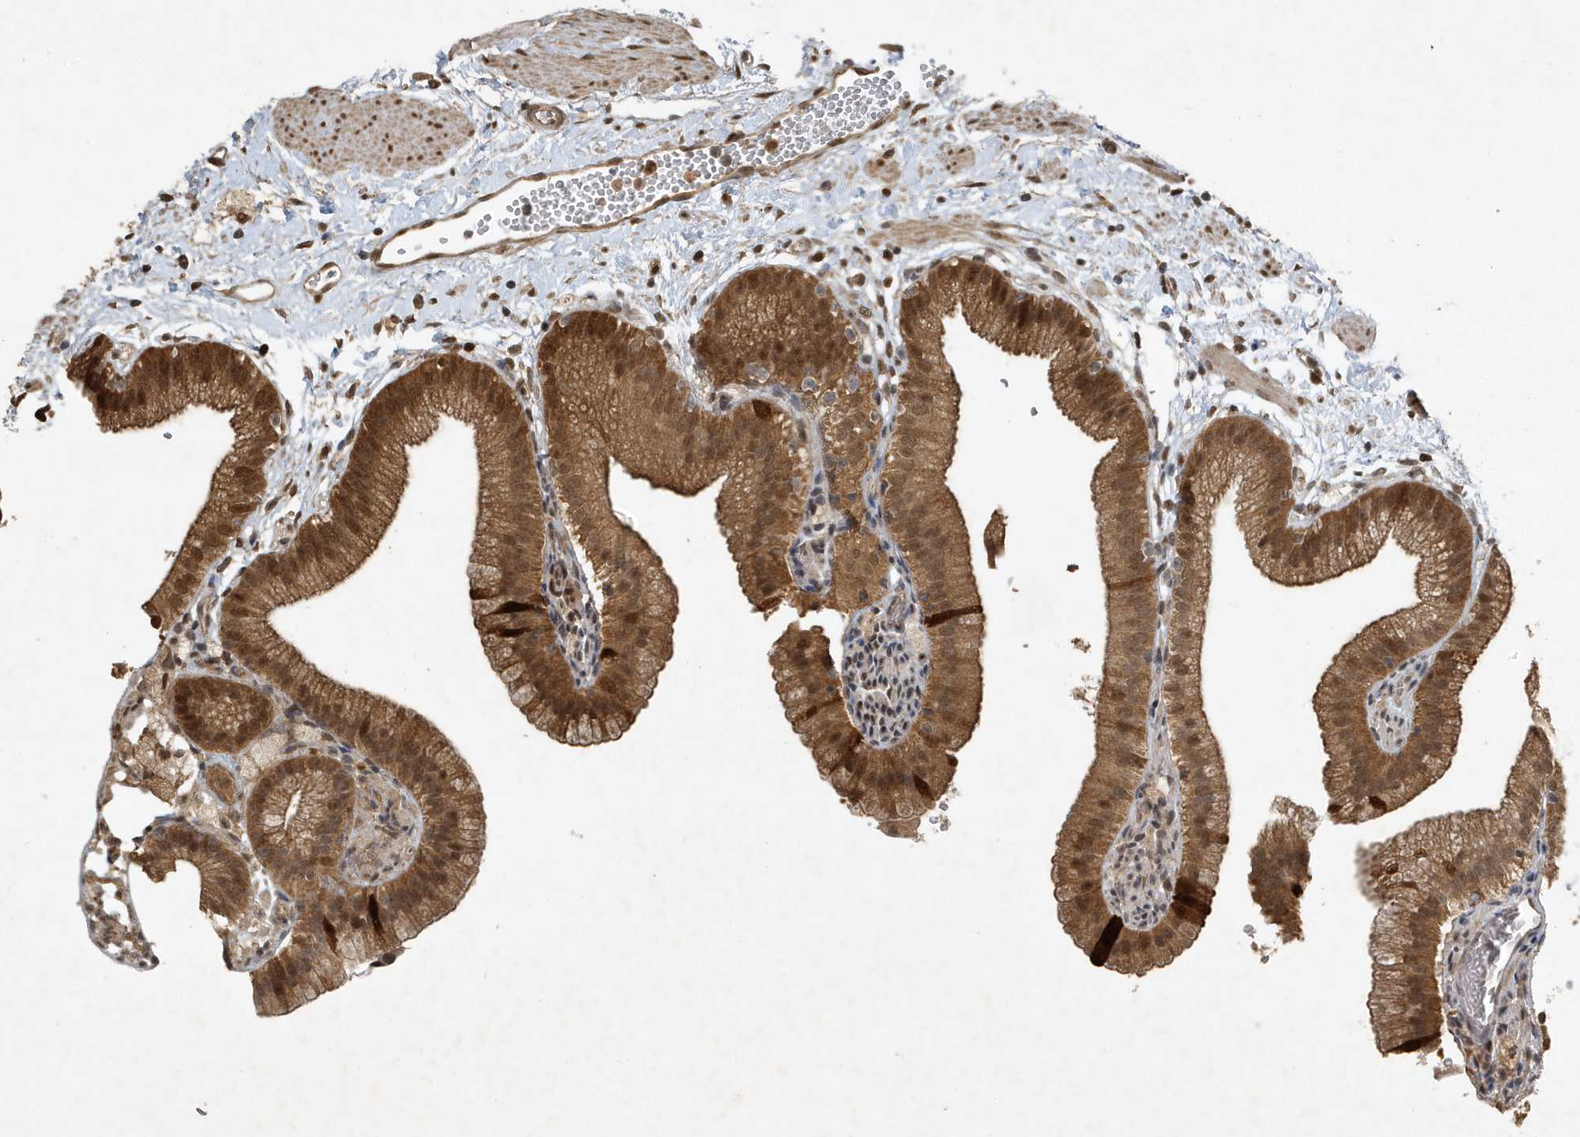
{"staining": {"intensity": "strong", "quantity": ">75%", "location": "cytoplasmic/membranous,nuclear"}, "tissue": "gallbladder", "cell_type": "Glandular cells", "image_type": "normal", "snomed": [{"axis": "morphology", "description": "Normal tissue, NOS"}, {"axis": "topography", "description": "Gallbladder"}], "caption": "Approximately >75% of glandular cells in benign human gallbladder exhibit strong cytoplasmic/membranous,nuclear protein staining as visualized by brown immunohistochemical staining.", "gene": "HSPA1A", "patient": {"sex": "male", "age": 55}}